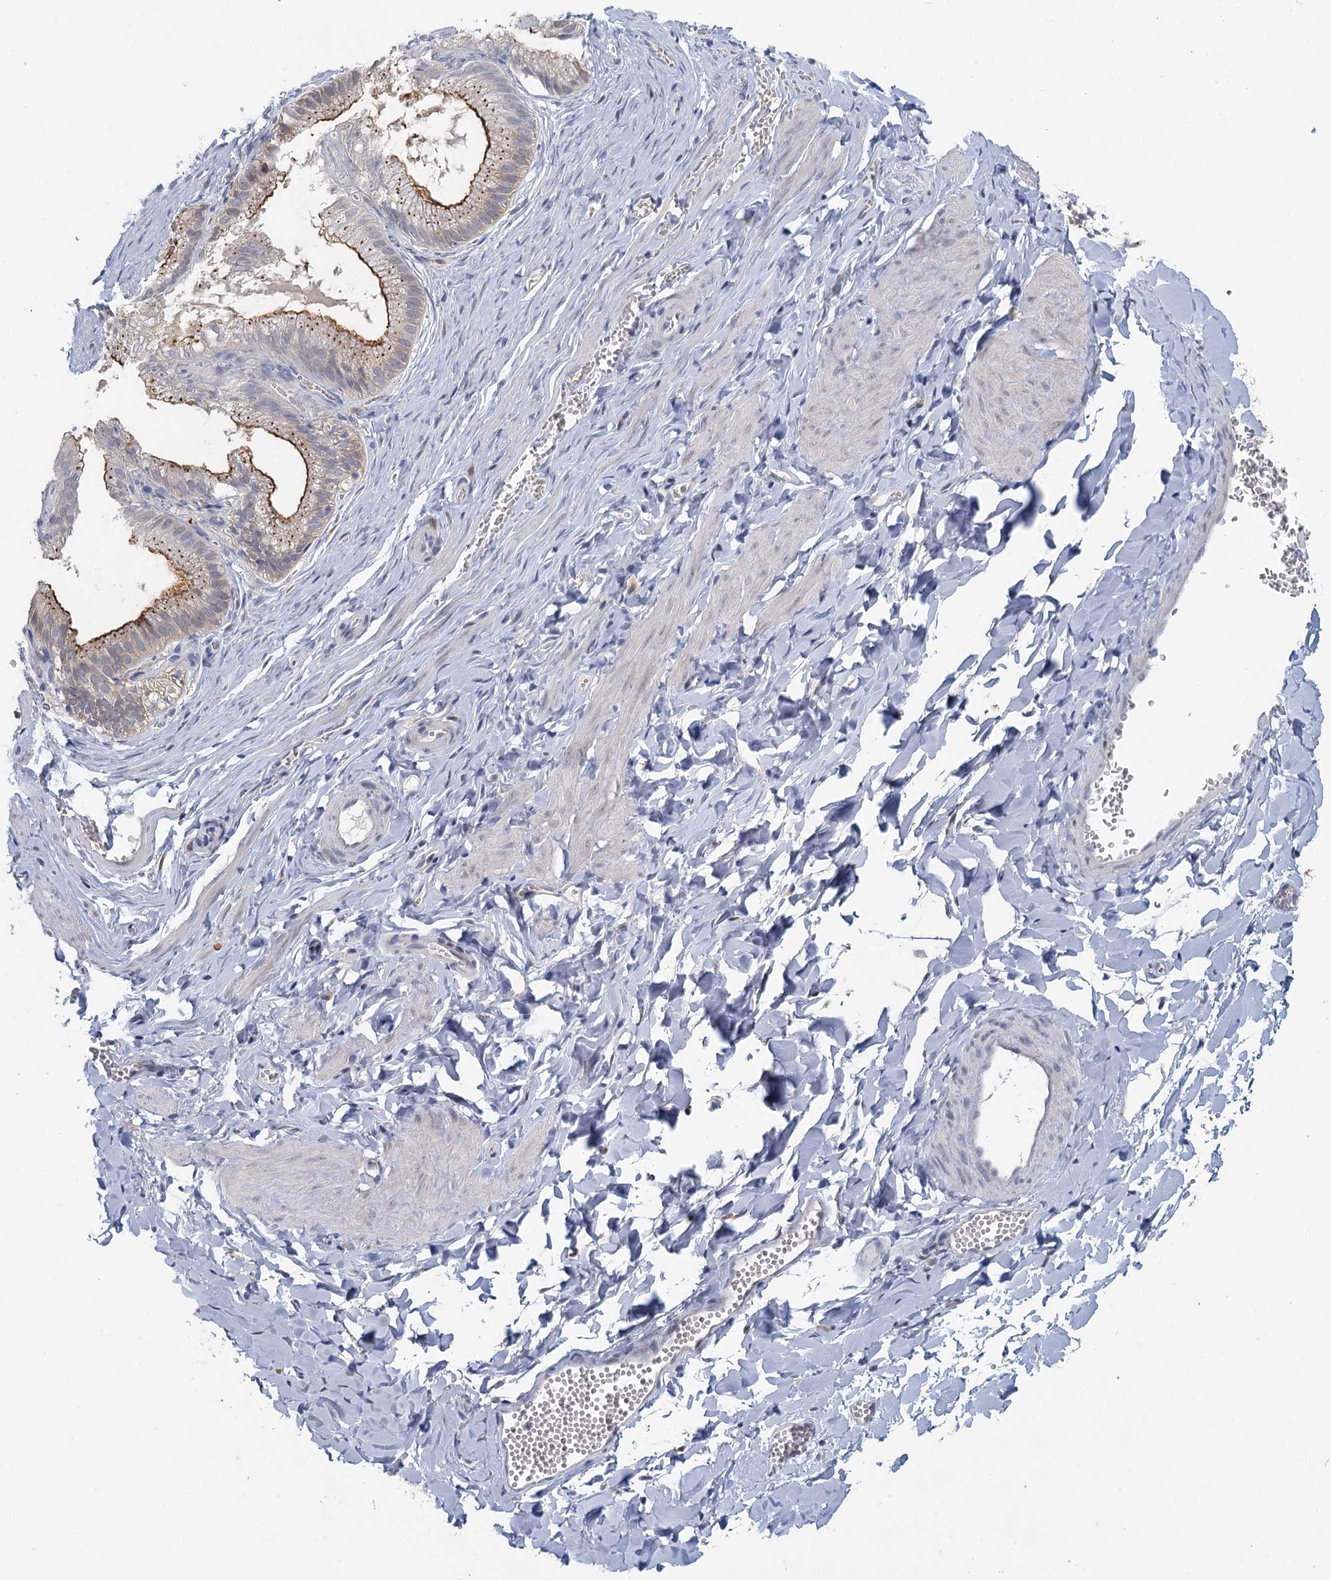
{"staining": {"intensity": "negative", "quantity": "none", "location": "none"}, "tissue": "adipose tissue", "cell_type": "Adipocytes", "image_type": "normal", "snomed": [{"axis": "morphology", "description": "Normal tissue, NOS"}, {"axis": "topography", "description": "Gallbladder"}, {"axis": "topography", "description": "Peripheral nerve tissue"}], "caption": "An immunohistochemistry (IHC) histopathology image of benign adipose tissue is shown. There is no staining in adipocytes of adipose tissue. (DAB (3,3'-diaminobenzidine) IHC, high magnification).", "gene": "MYO7B", "patient": {"sex": "male", "age": 38}}